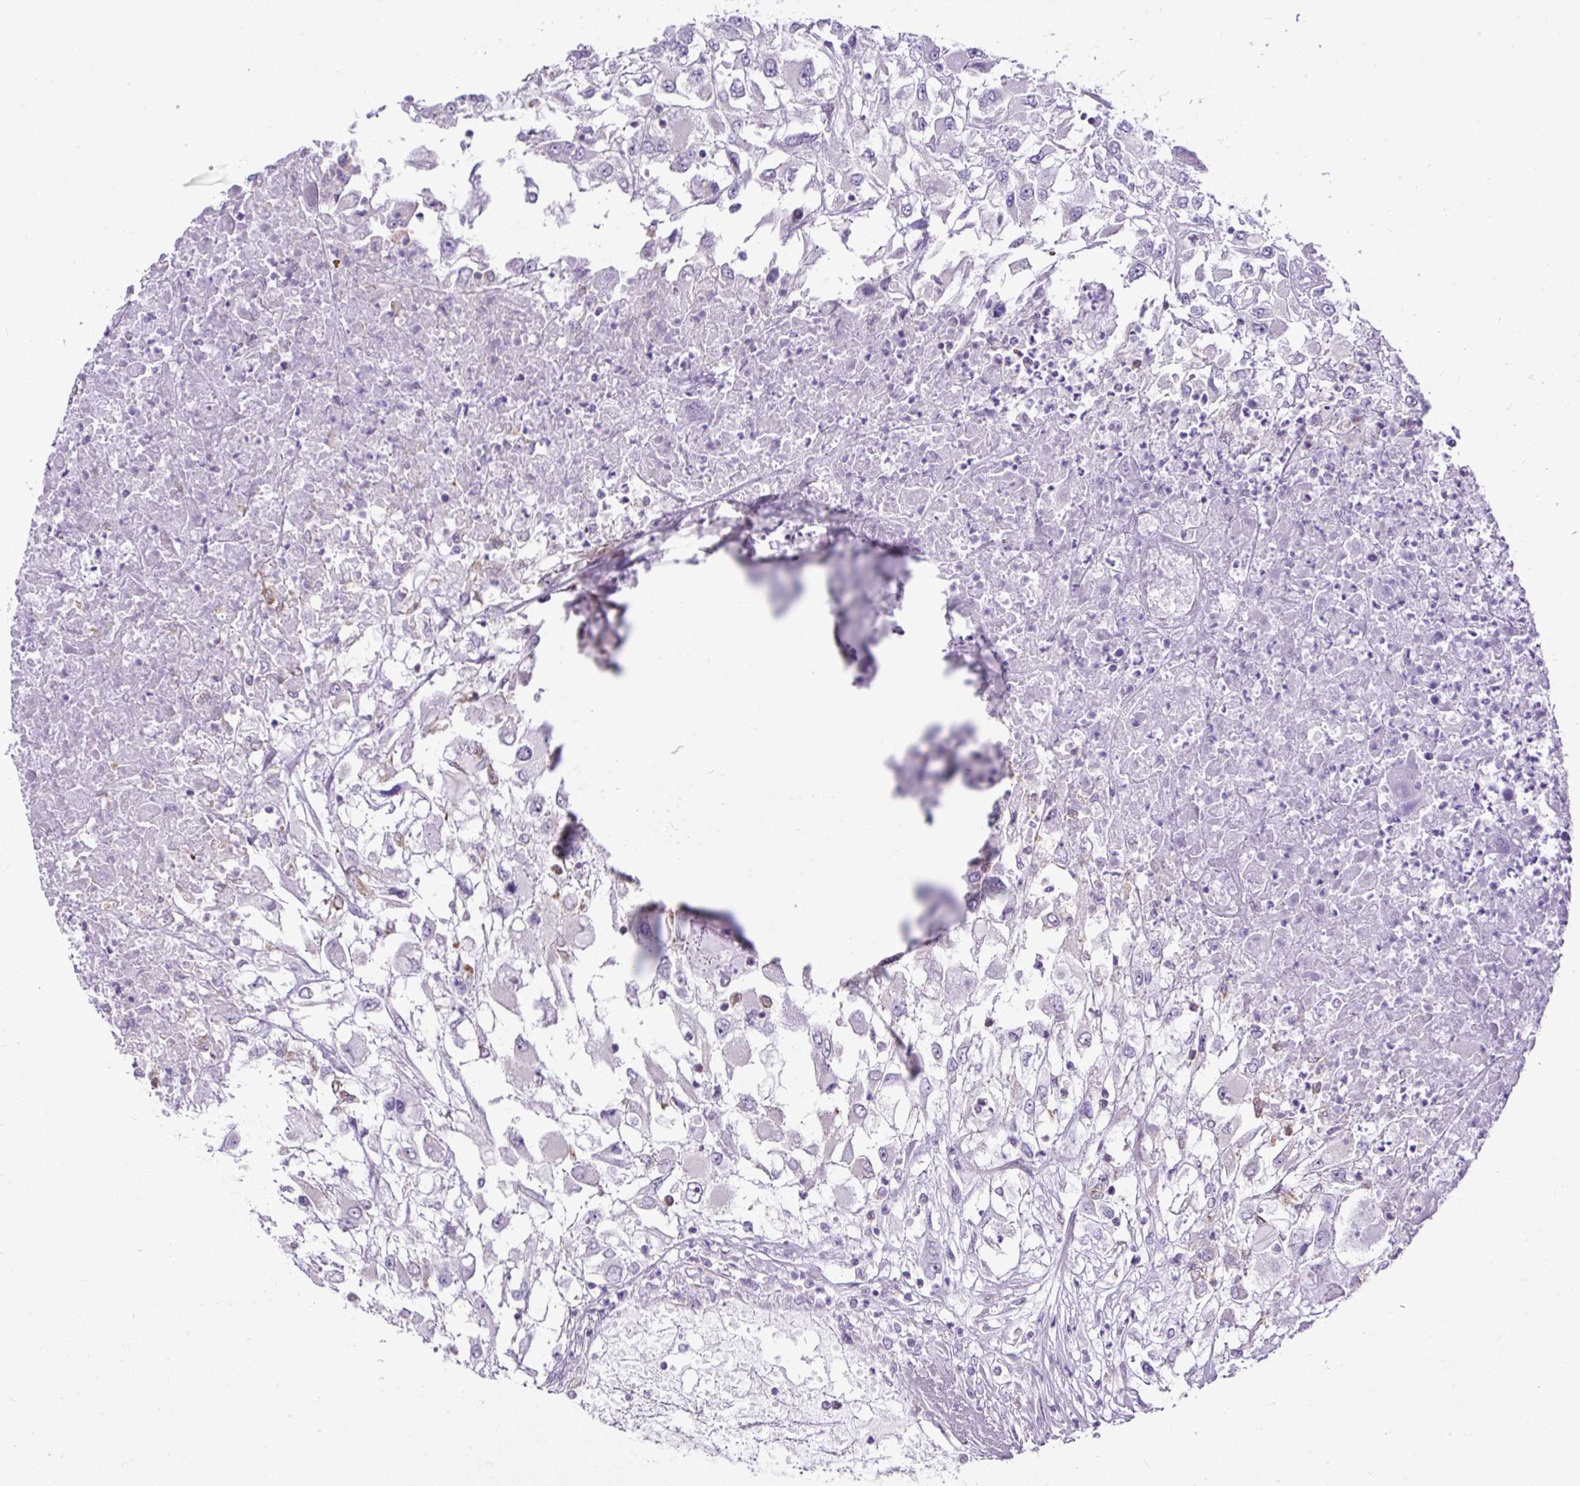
{"staining": {"intensity": "negative", "quantity": "none", "location": "none"}, "tissue": "renal cancer", "cell_type": "Tumor cells", "image_type": "cancer", "snomed": [{"axis": "morphology", "description": "Adenocarcinoma, NOS"}, {"axis": "topography", "description": "Kidney"}], "caption": "Tumor cells are negative for protein expression in human adenocarcinoma (renal).", "gene": "MAP1S", "patient": {"sex": "female", "age": 52}}